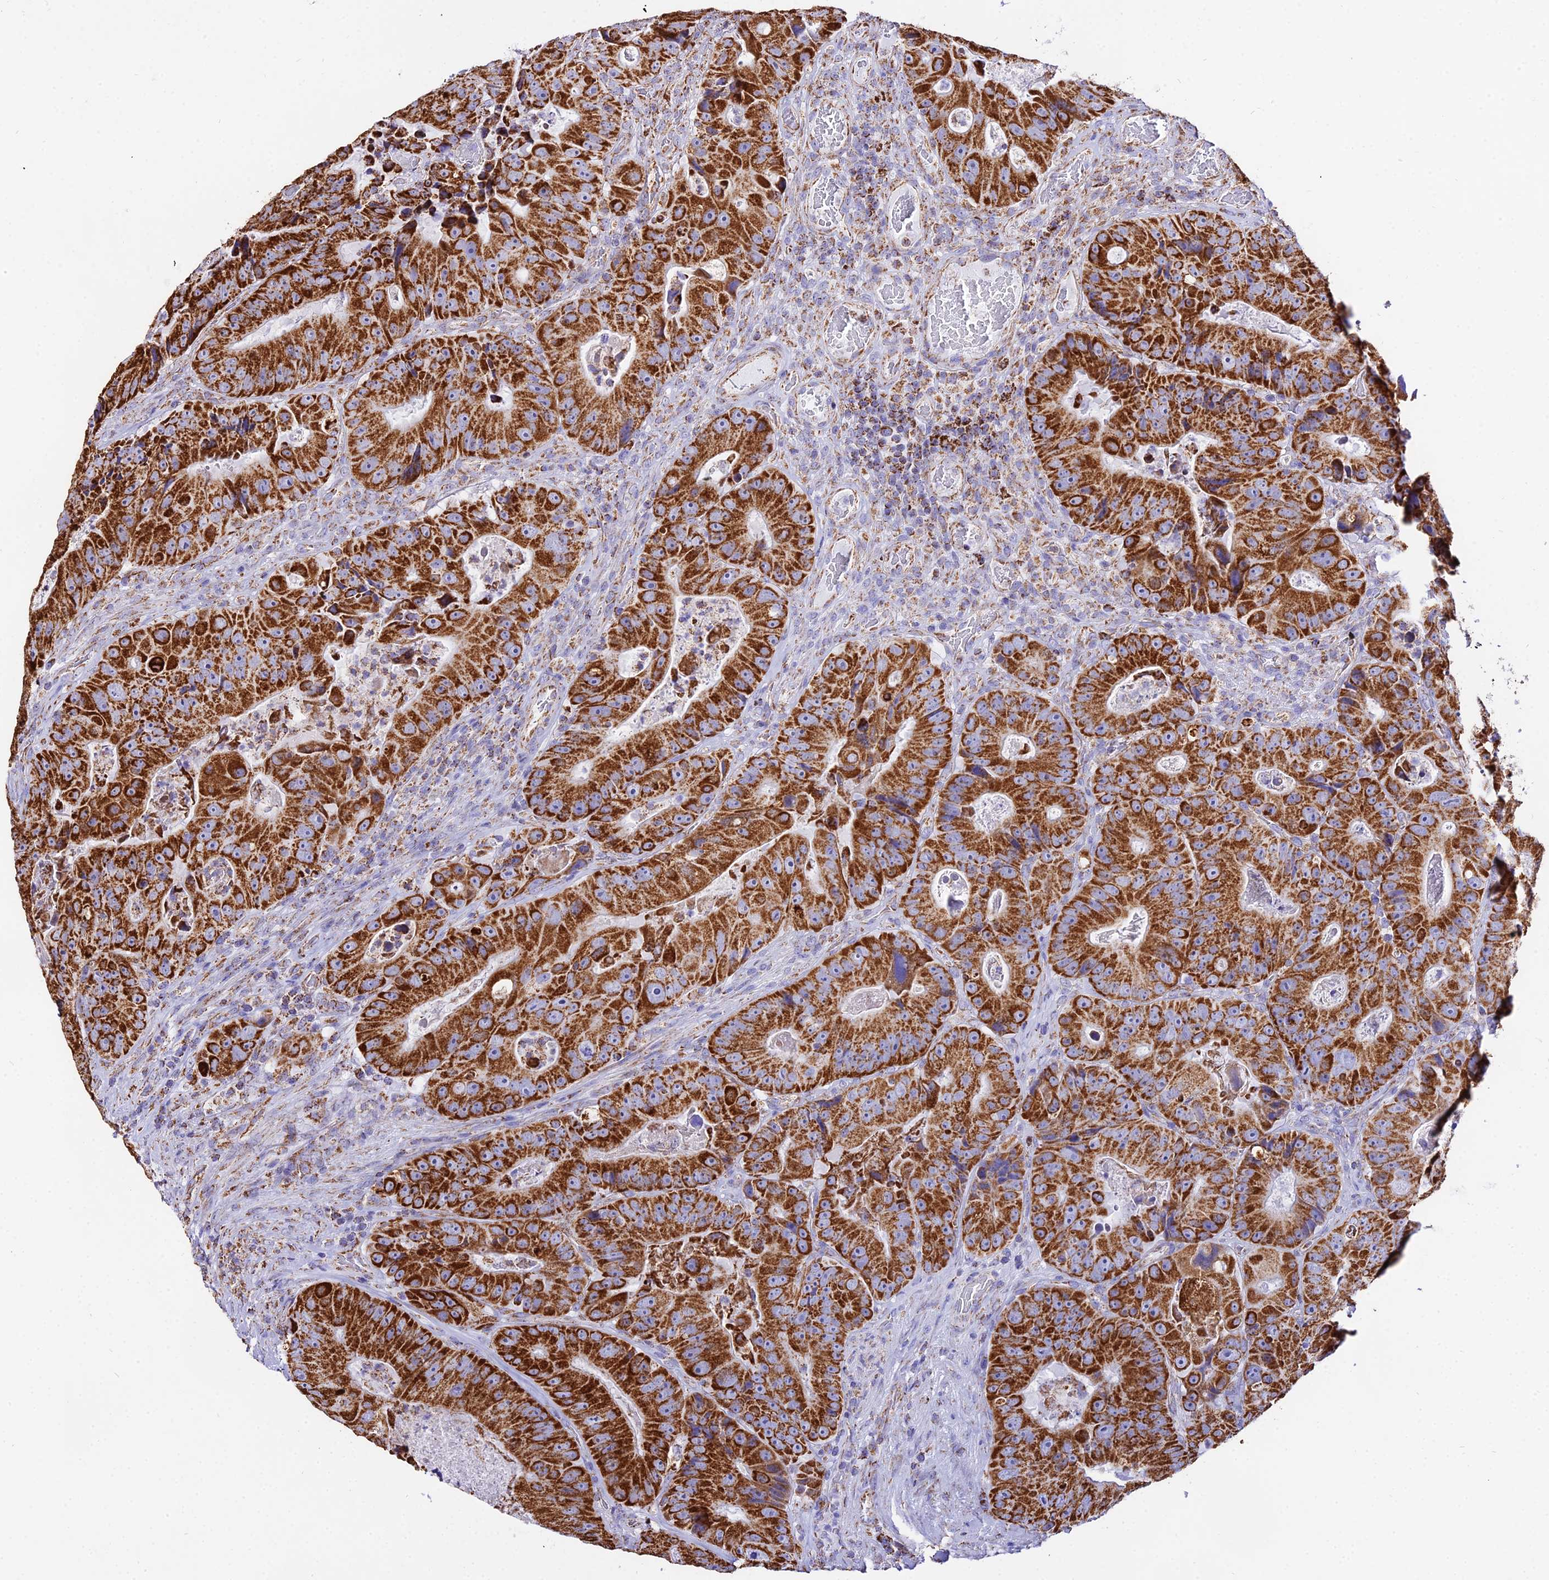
{"staining": {"intensity": "strong", "quantity": ">75%", "location": "cytoplasmic/membranous"}, "tissue": "colorectal cancer", "cell_type": "Tumor cells", "image_type": "cancer", "snomed": [{"axis": "morphology", "description": "Adenocarcinoma, NOS"}, {"axis": "topography", "description": "Colon"}], "caption": "Immunohistochemical staining of human adenocarcinoma (colorectal) exhibits high levels of strong cytoplasmic/membranous protein expression in approximately >75% of tumor cells.", "gene": "ATP5PD", "patient": {"sex": "female", "age": 86}}